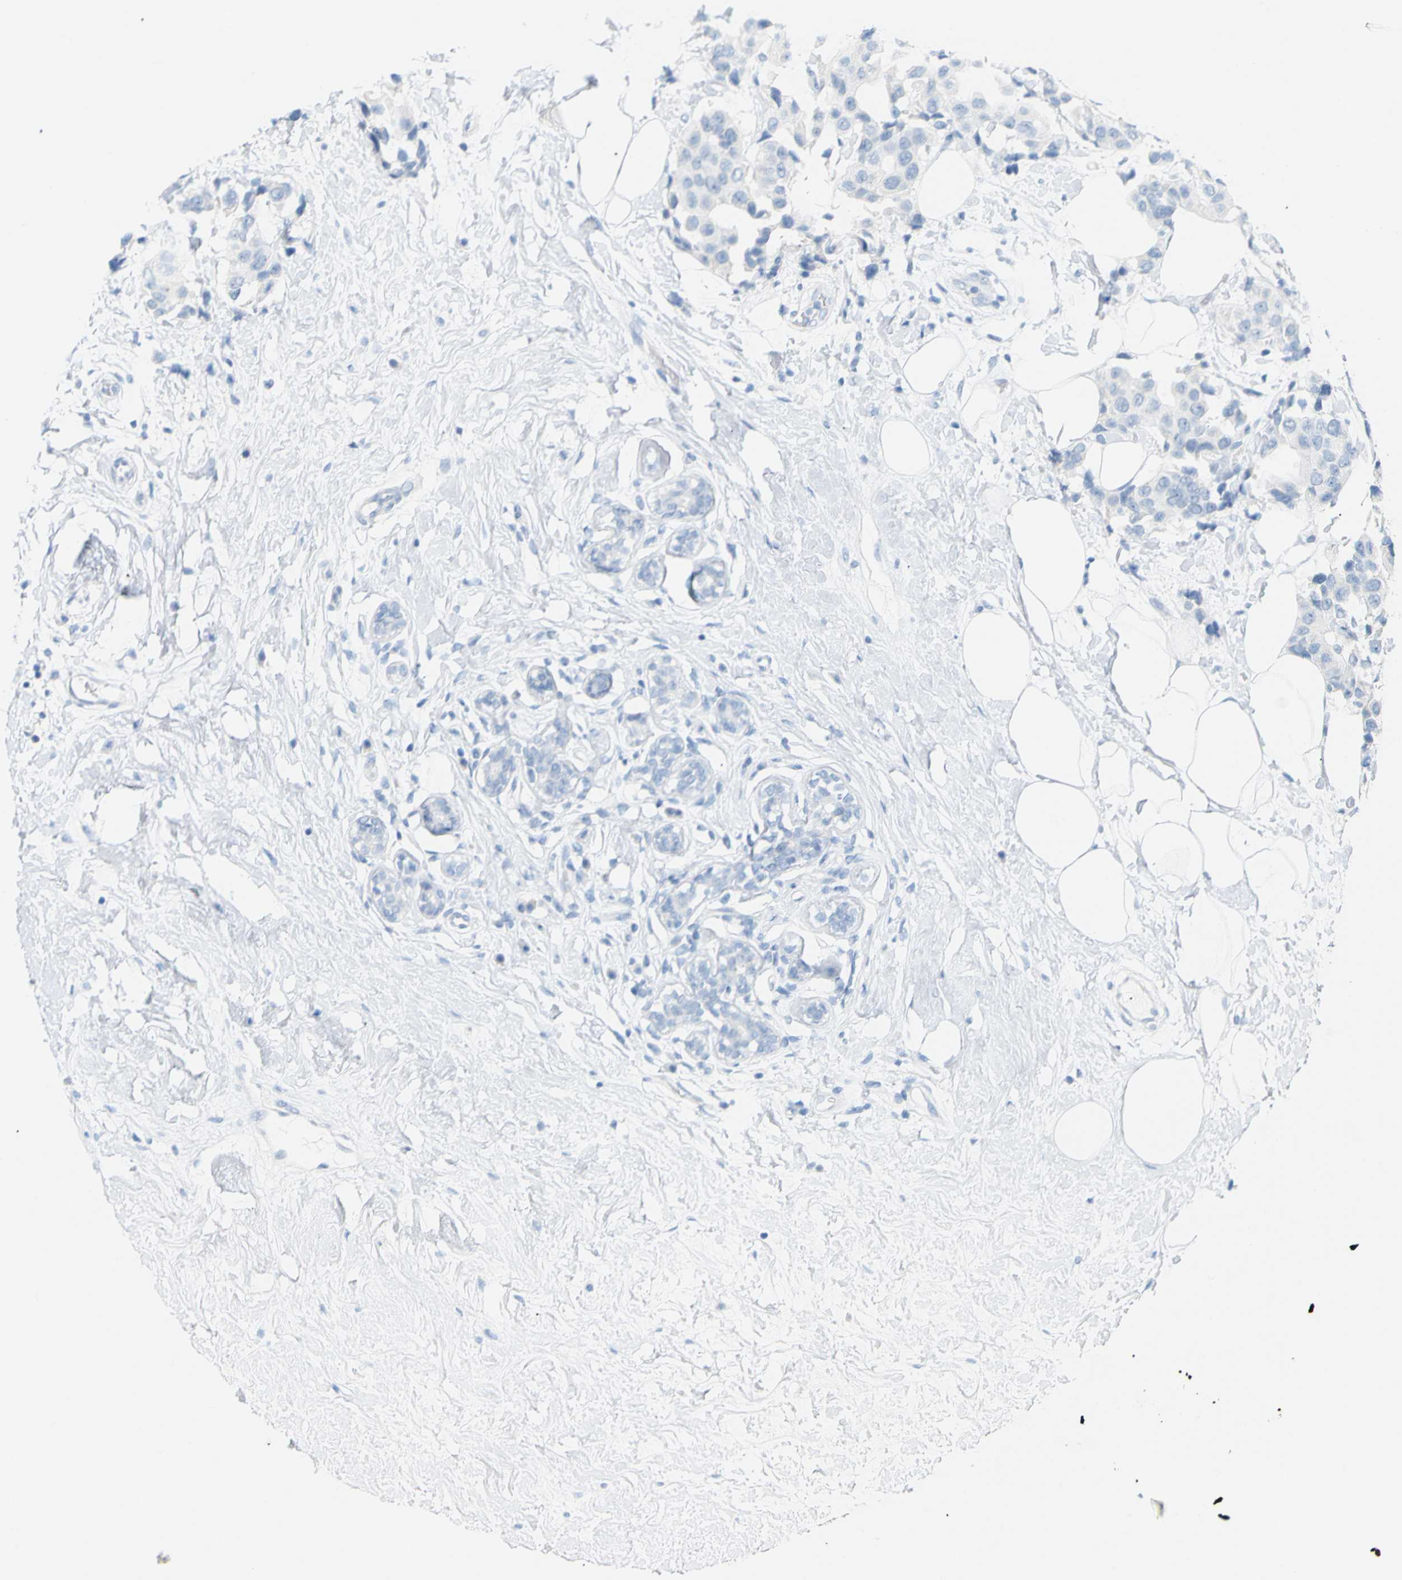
{"staining": {"intensity": "negative", "quantity": "none", "location": "none"}, "tissue": "breast cancer", "cell_type": "Tumor cells", "image_type": "cancer", "snomed": [{"axis": "morphology", "description": "Normal tissue, NOS"}, {"axis": "morphology", "description": "Duct carcinoma"}, {"axis": "topography", "description": "Breast"}], "caption": "High power microscopy histopathology image of an IHC micrograph of breast cancer, revealing no significant expression in tumor cells.", "gene": "OPN1SW", "patient": {"sex": "female", "age": 39}}